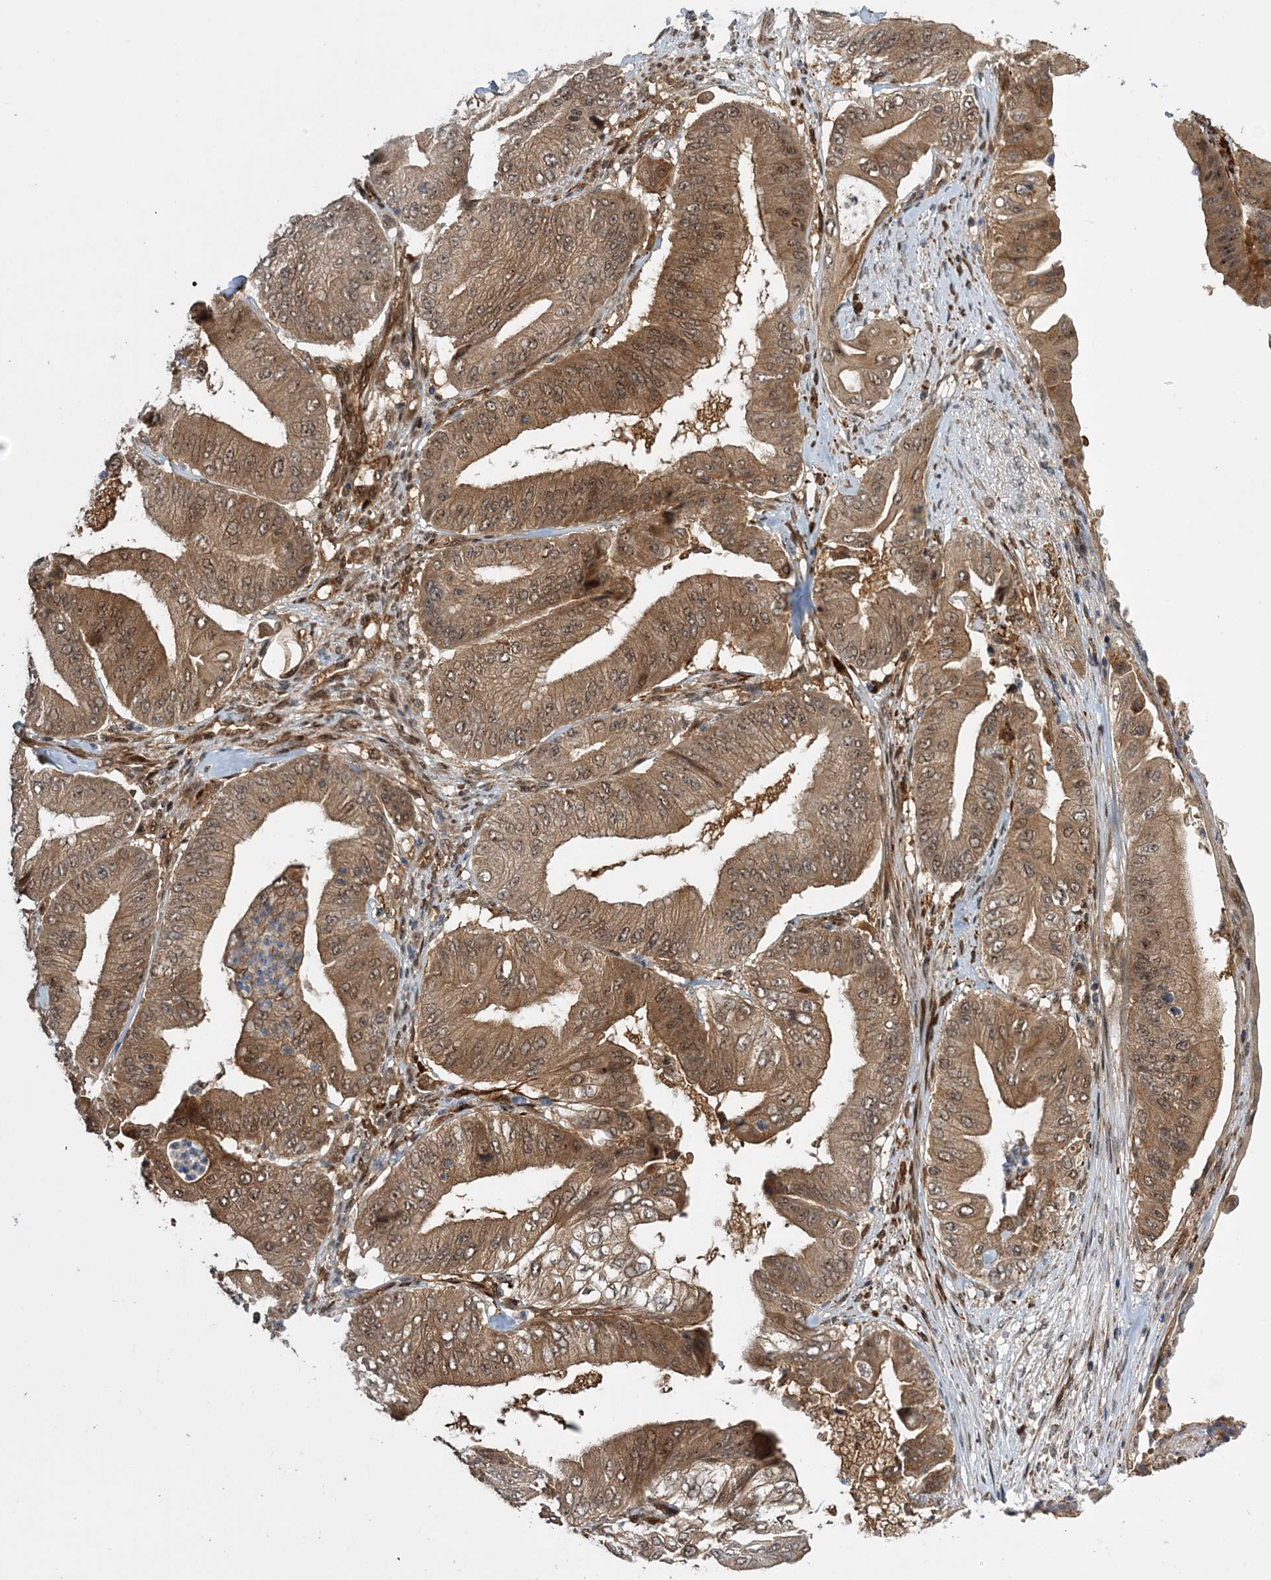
{"staining": {"intensity": "moderate", "quantity": ">75%", "location": "cytoplasmic/membranous"}, "tissue": "pancreatic cancer", "cell_type": "Tumor cells", "image_type": "cancer", "snomed": [{"axis": "morphology", "description": "Adenocarcinoma, NOS"}, {"axis": "topography", "description": "Pancreas"}], "caption": "A micrograph of adenocarcinoma (pancreatic) stained for a protein displays moderate cytoplasmic/membranous brown staining in tumor cells. (brown staining indicates protein expression, while blue staining denotes nuclei).", "gene": "UBTD2", "patient": {"sex": "female", "age": 77}}